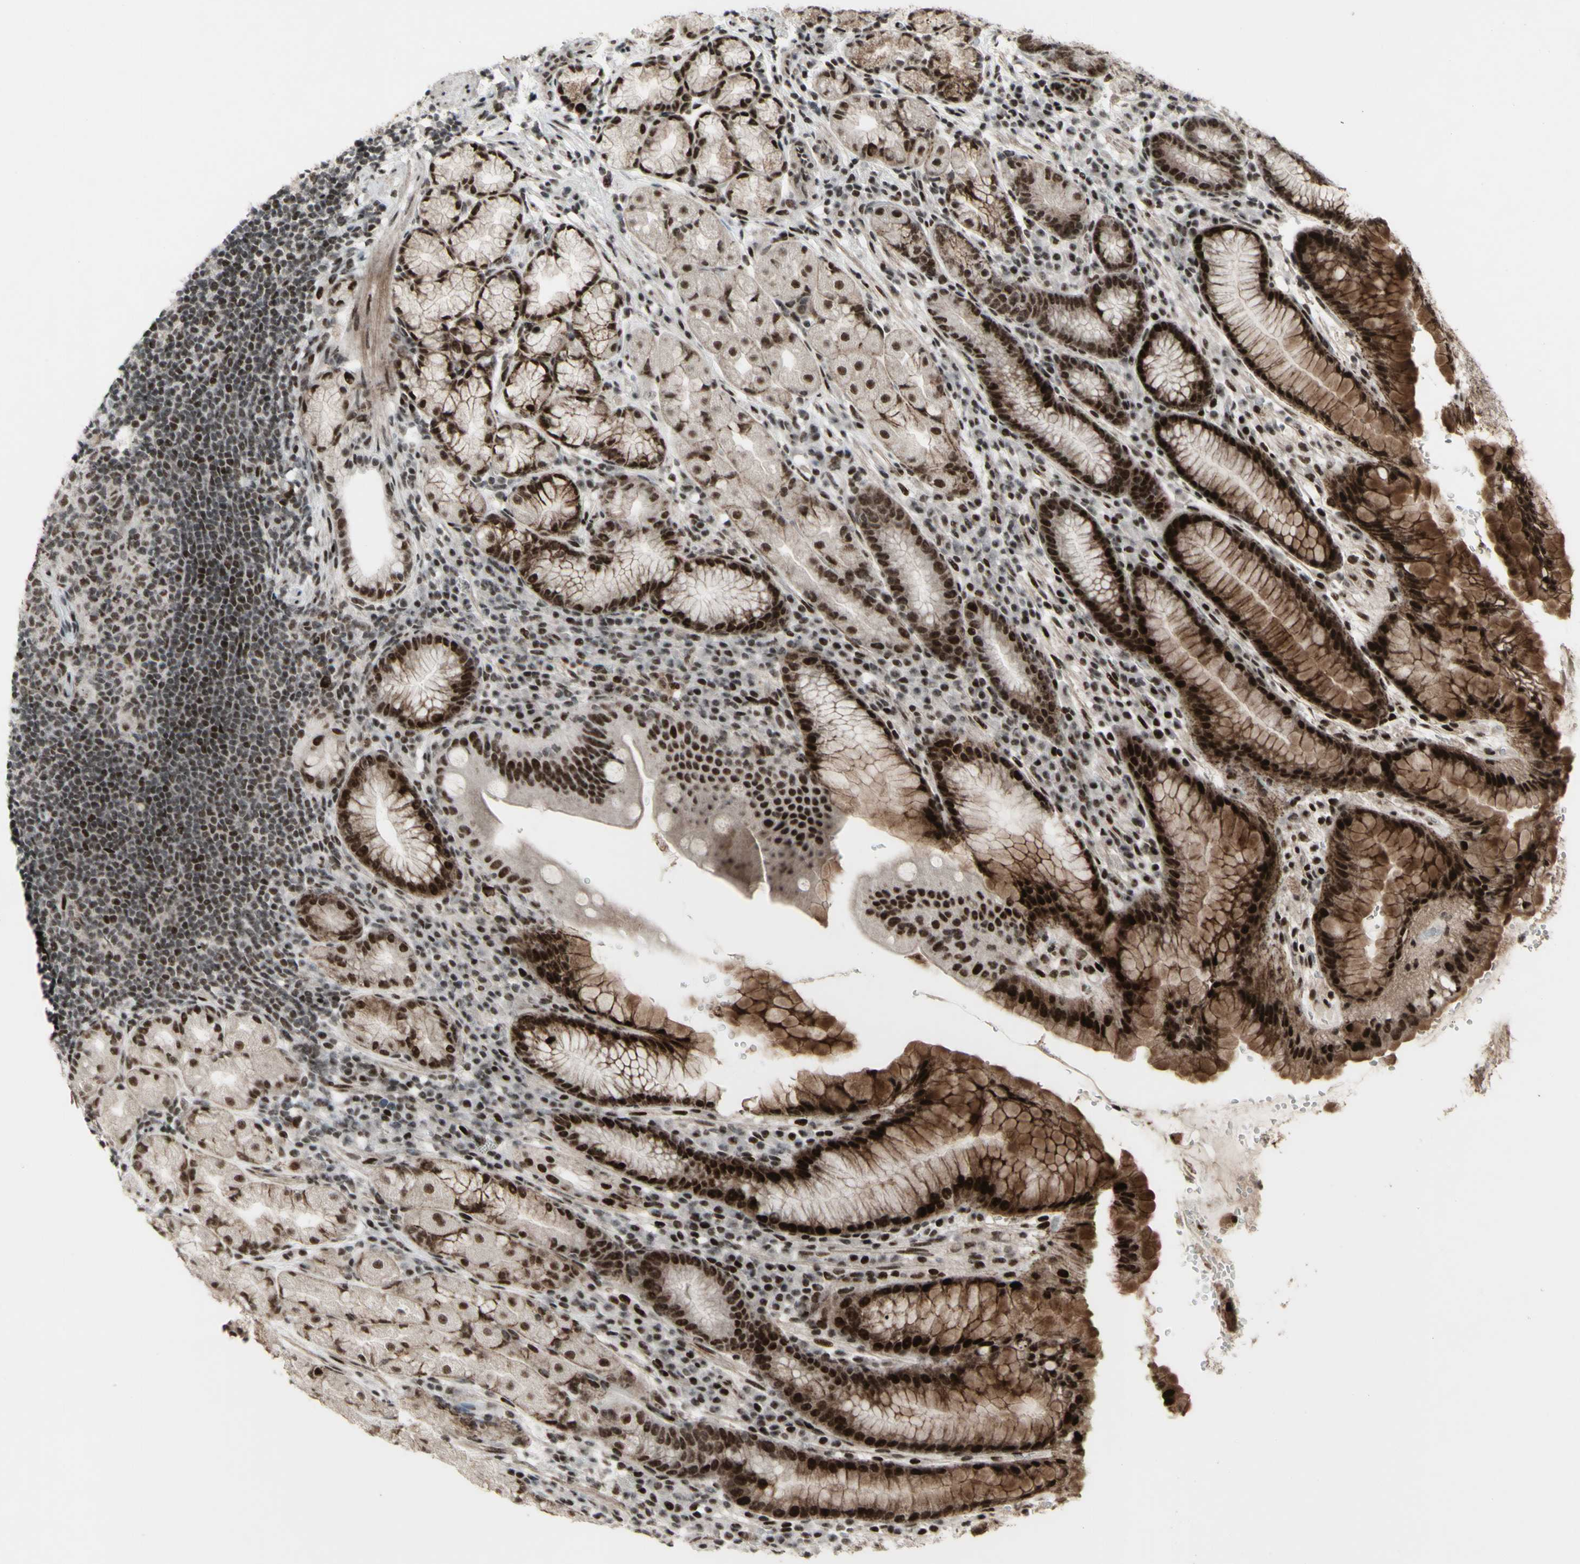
{"staining": {"intensity": "strong", "quantity": ">75%", "location": "cytoplasmic/membranous,nuclear"}, "tissue": "stomach", "cell_type": "Glandular cells", "image_type": "normal", "snomed": [{"axis": "morphology", "description": "Normal tissue, NOS"}, {"axis": "topography", "description": "Stomach, lower"}], "caption": "Strong cytoplasmic/membranous,nuclear positivity is present in about >75% of glandular cells in normal stomach.", "gene": "SUPT6H", "patient": {"sex": "male", "age": 52}}